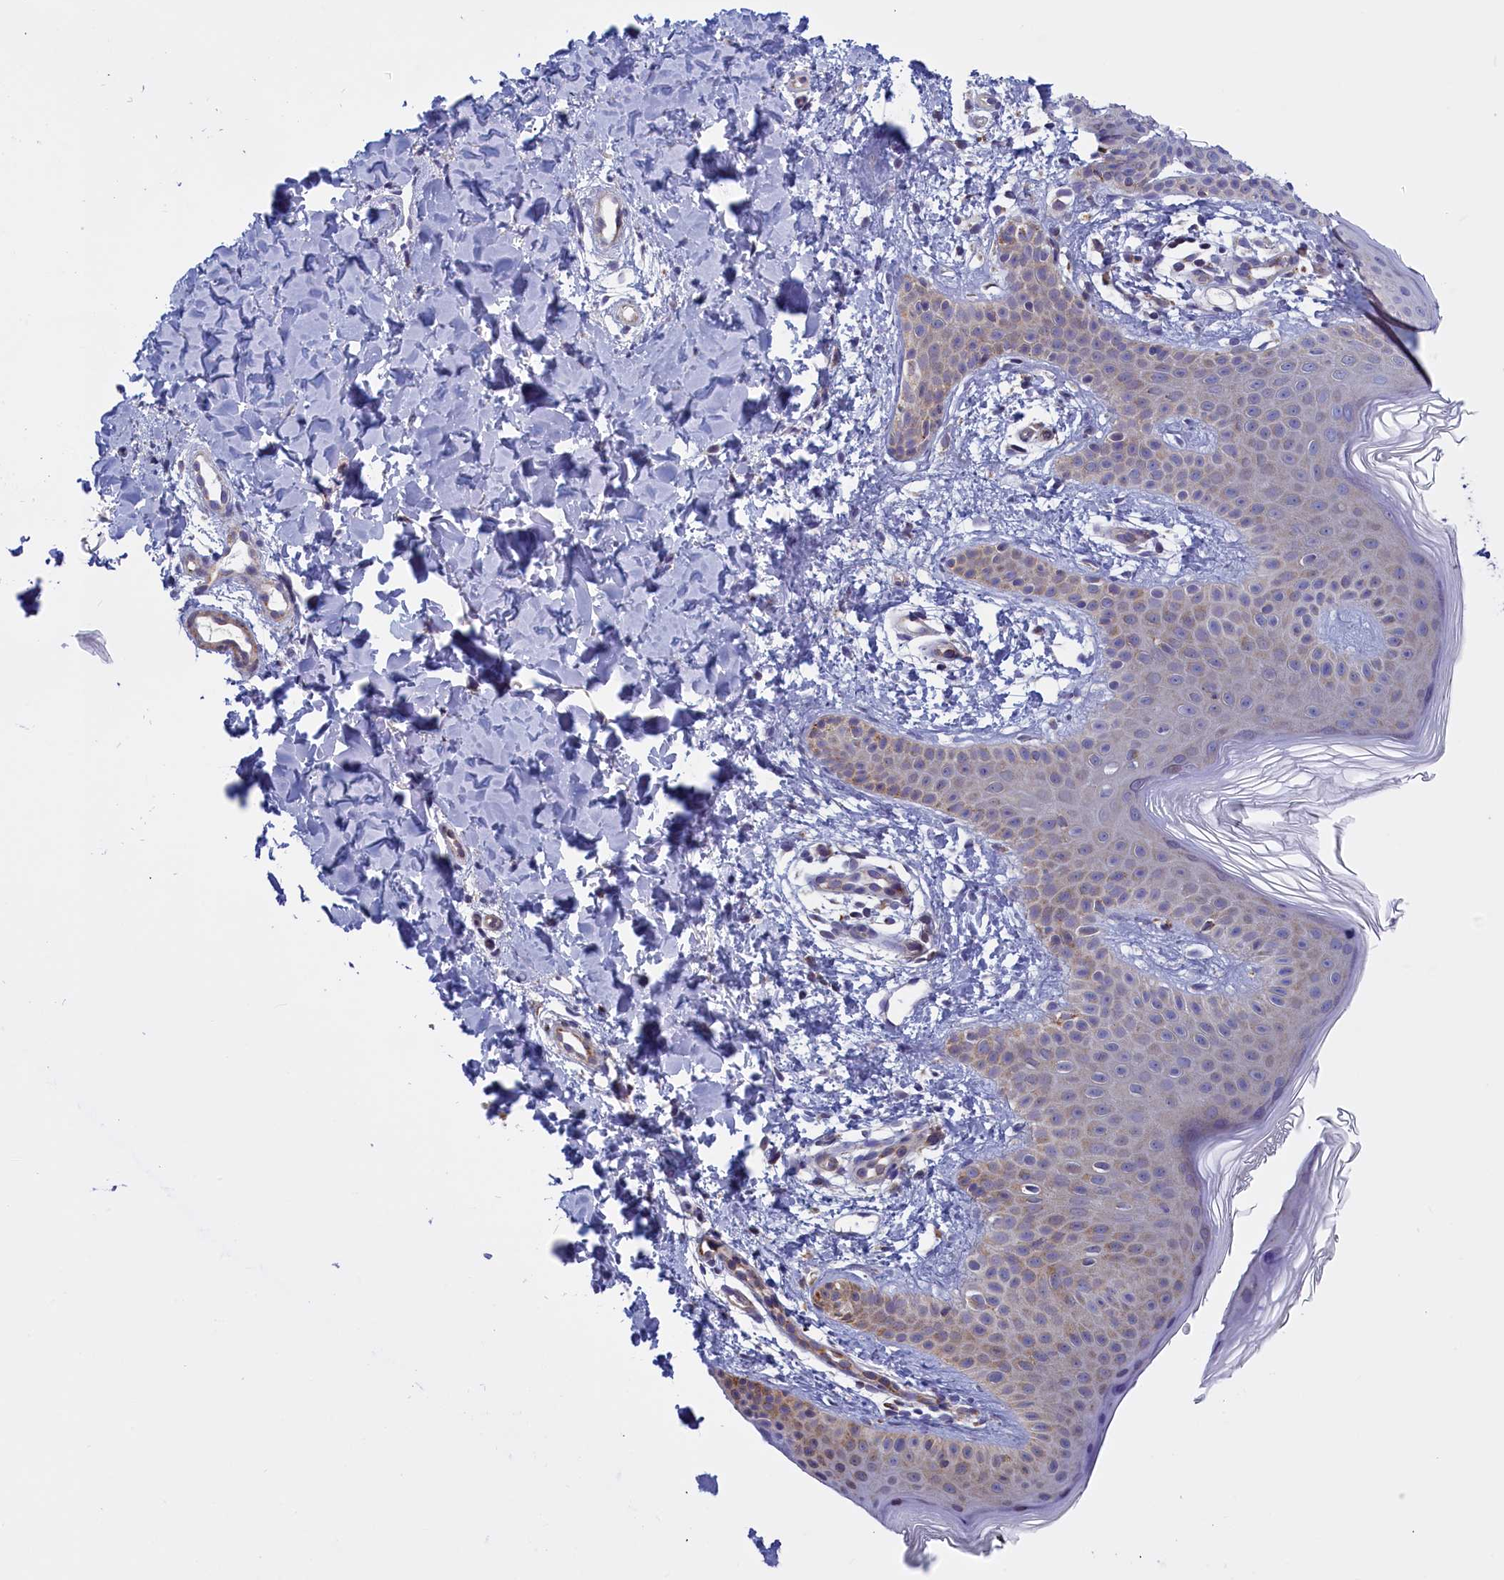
{"staining": {"intensity": "weak", "quantity": "25%-75%", "location": "cytoplasmic/membranous"}, "tissue": "skin", "cell_type": "Fibroblasts", "image_type": "normal", "snomed": [{"axis": "morphology", "description": "Normal tissue, NOS"}, {"axis": "topography", "description": "Skin"}], "caption": "This image shows normal skin stained with immunohistochemistry to label a protein in brown. The cytoplasmic/membranous of fibroblasts show weak positivity for the protein. Nuclei are counter-stained blue.", "gene": "IFT122", "patient": {"sex": "male", "age": 36}}